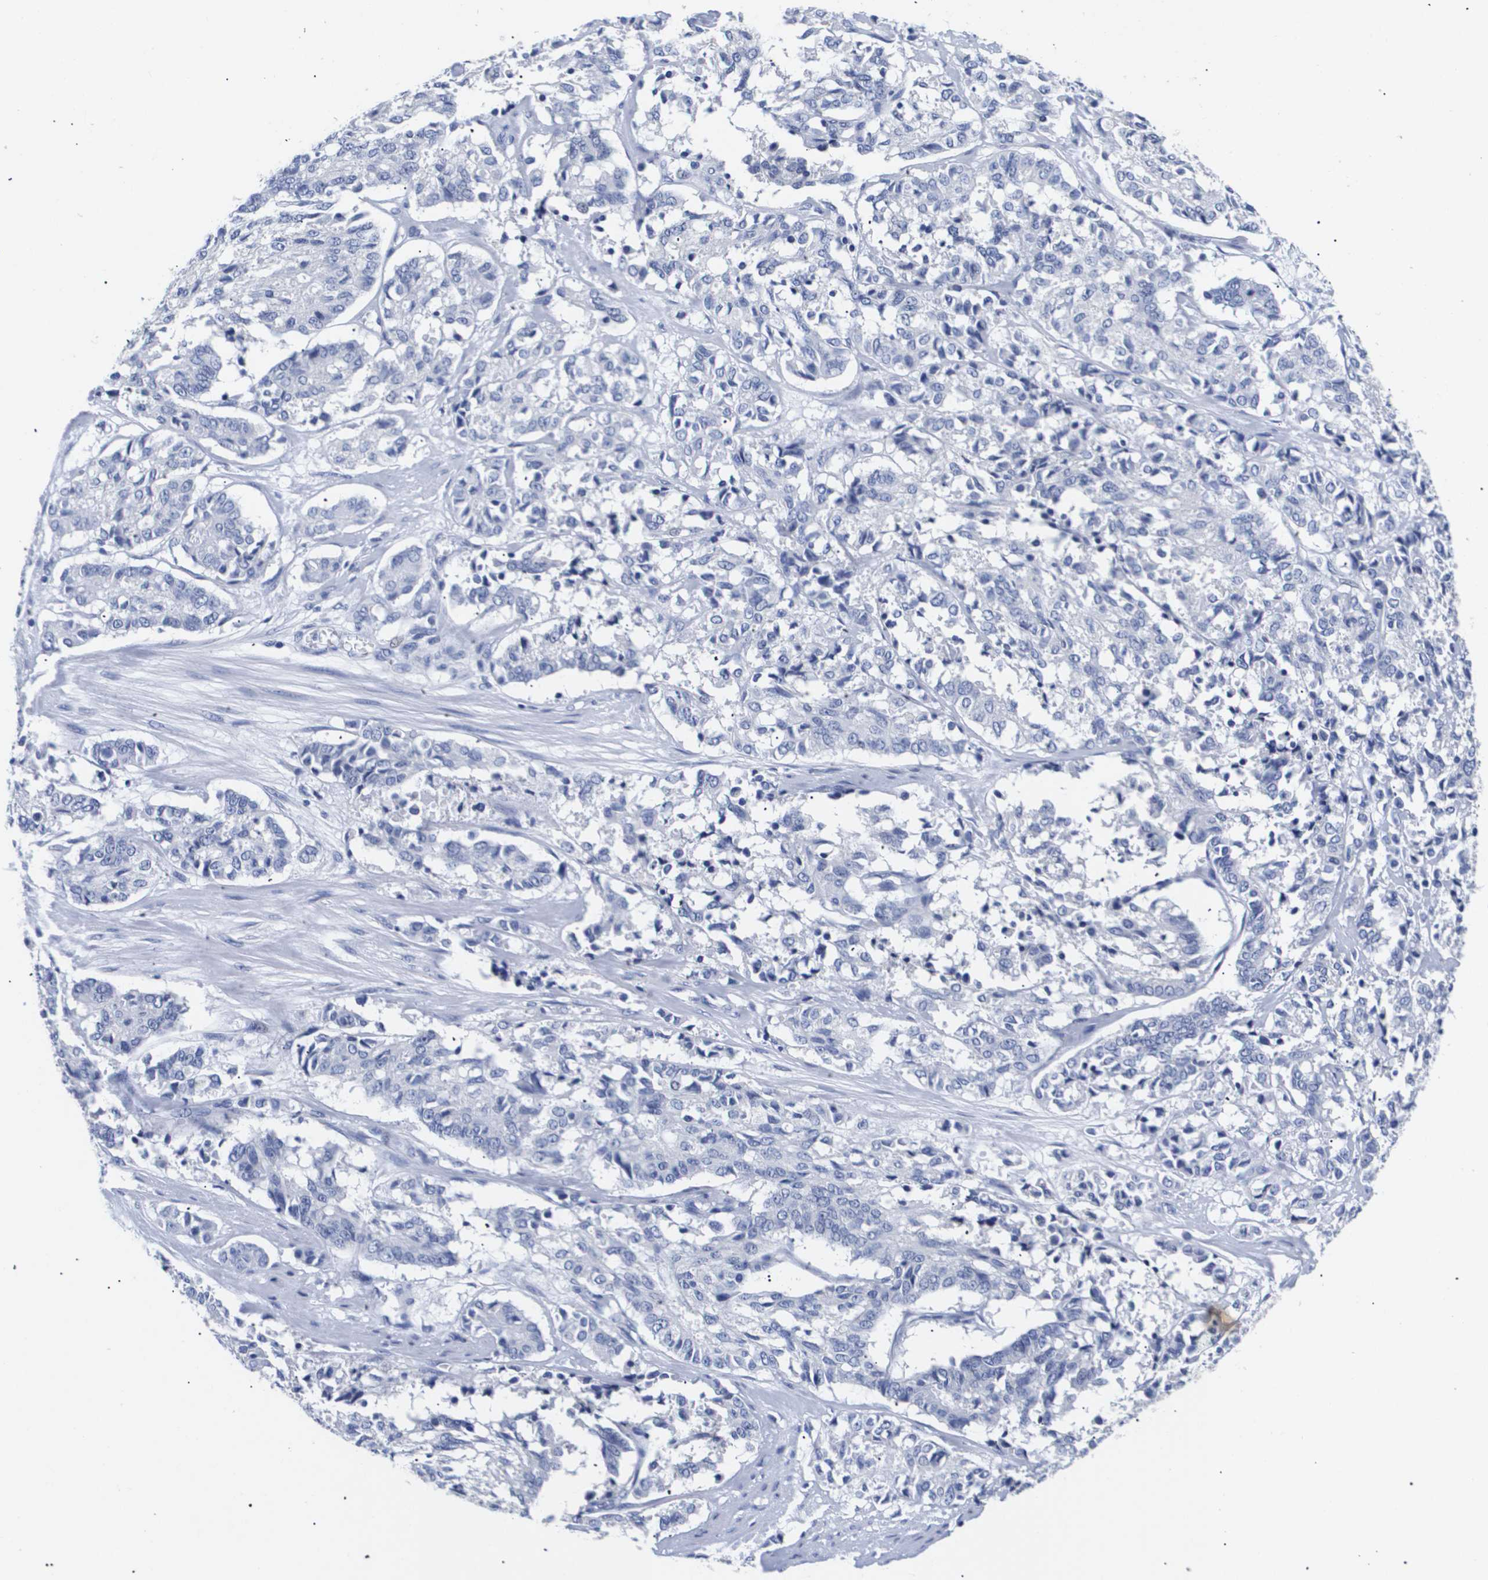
{"staining": {"intensity": "negative", "quantity": "none", "location": "none"}, "tissue": "cervical cancer", "cell_type": "Tumor cells", "image_type": "cancer", "snomed": [{"axis": "morphology", "description": "Squamous cell carcinoma, NOS"}, {"axis": "topography", "description": "Cervix"}], "caption": "Immunohistochemistry of cervical squamous cell carcinoma shows no positivity in tumor cells.", "gene": "ATP6V0A4", "patient": {"sex": "female", "age": 35}}